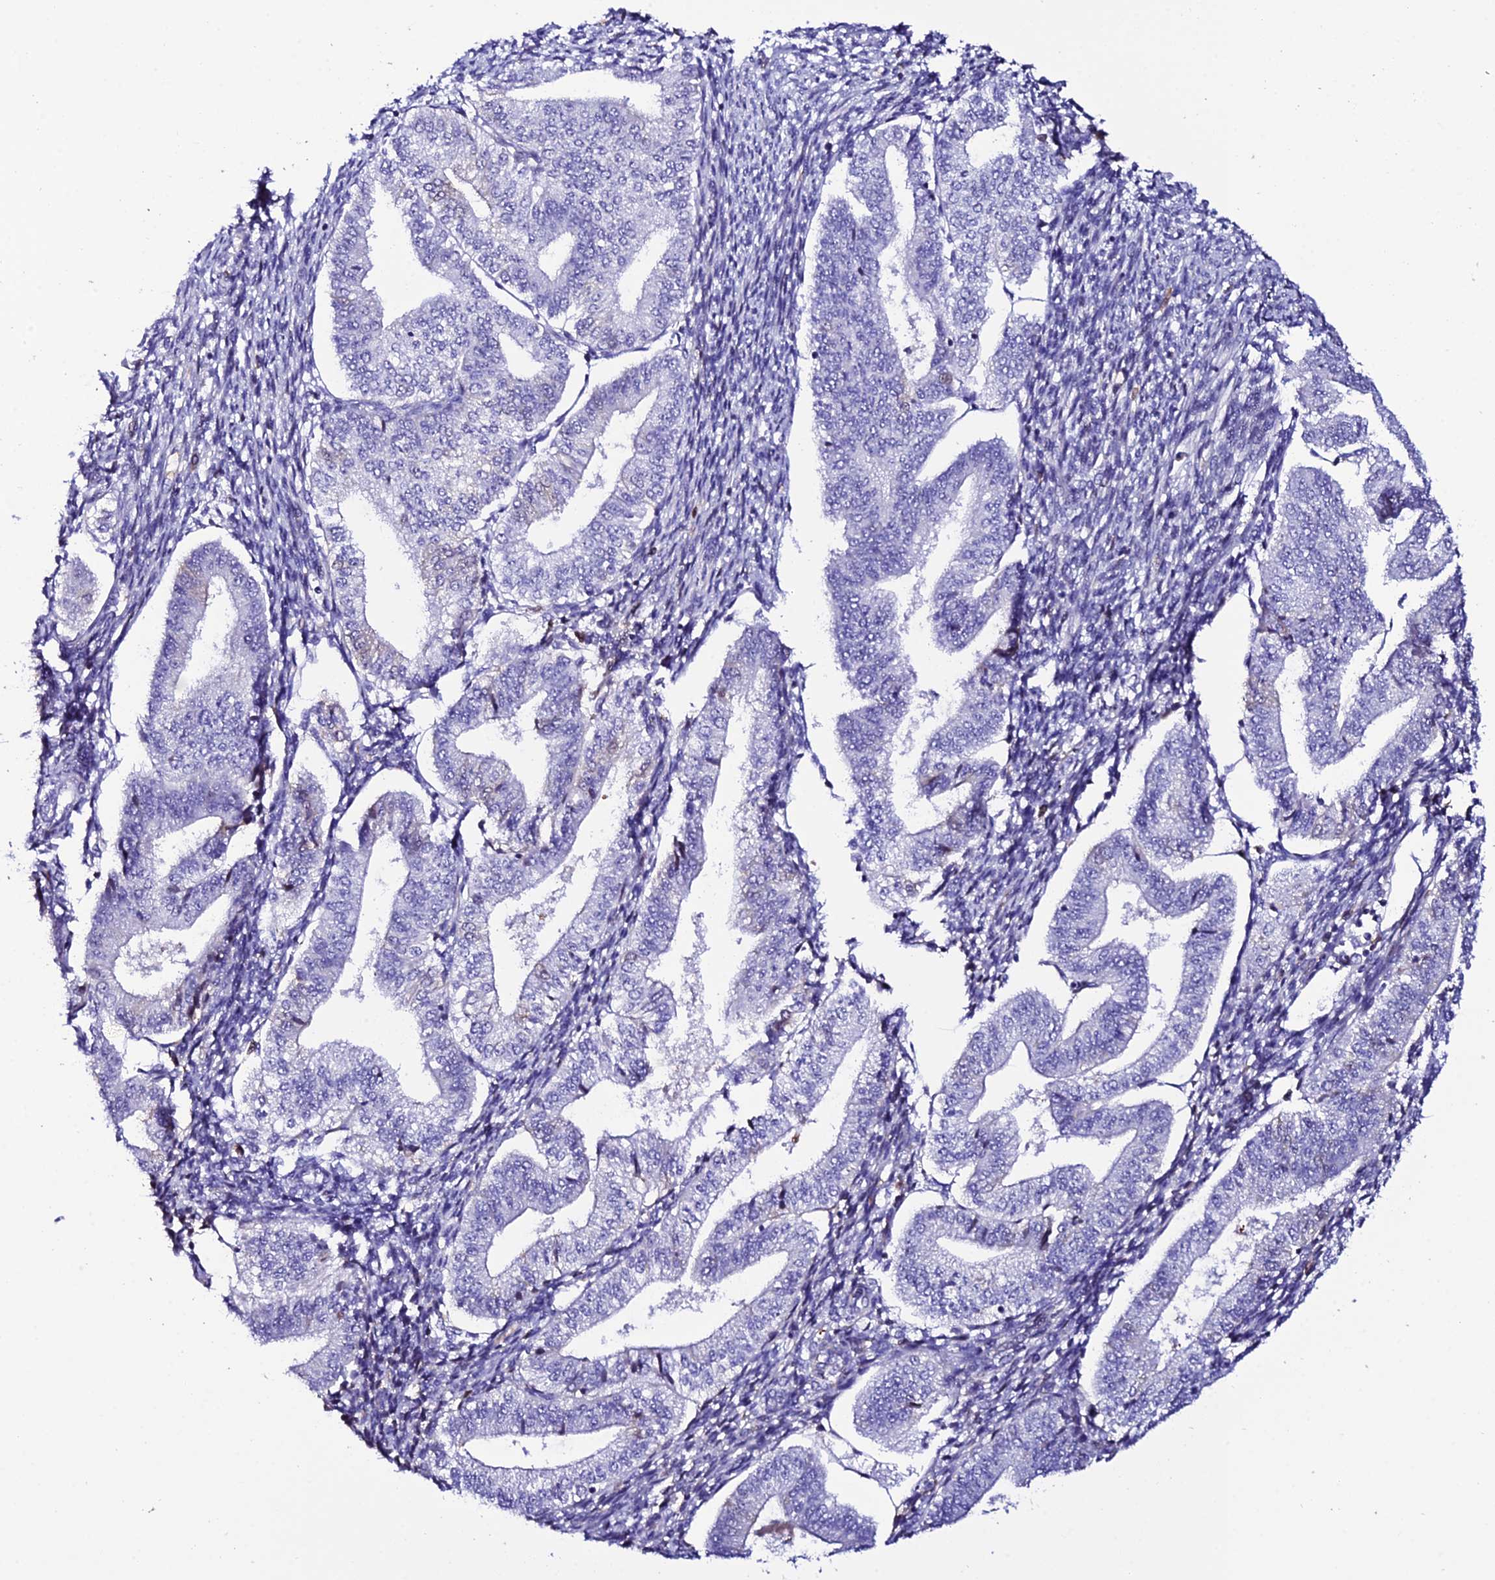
{"staining": {"intensity": "negative", "quantity": "none", "location": "none"}, "tissue": "endometrium", "cell_type": "Cells in endometrial stroma", "image_type": "normal", "snomed": [{"axis": "morphology", "description": "Normal tissue, NOS"}, {"axis": "topography", "description": "Endometrium"}], "caption": "There is no significant positivity in cells in endometrial stroma of endometrium. (DAB immunohistochemistry, high magnification).", "gene": "DEFB132", "patient": {"sex": "female", "age": 34}}